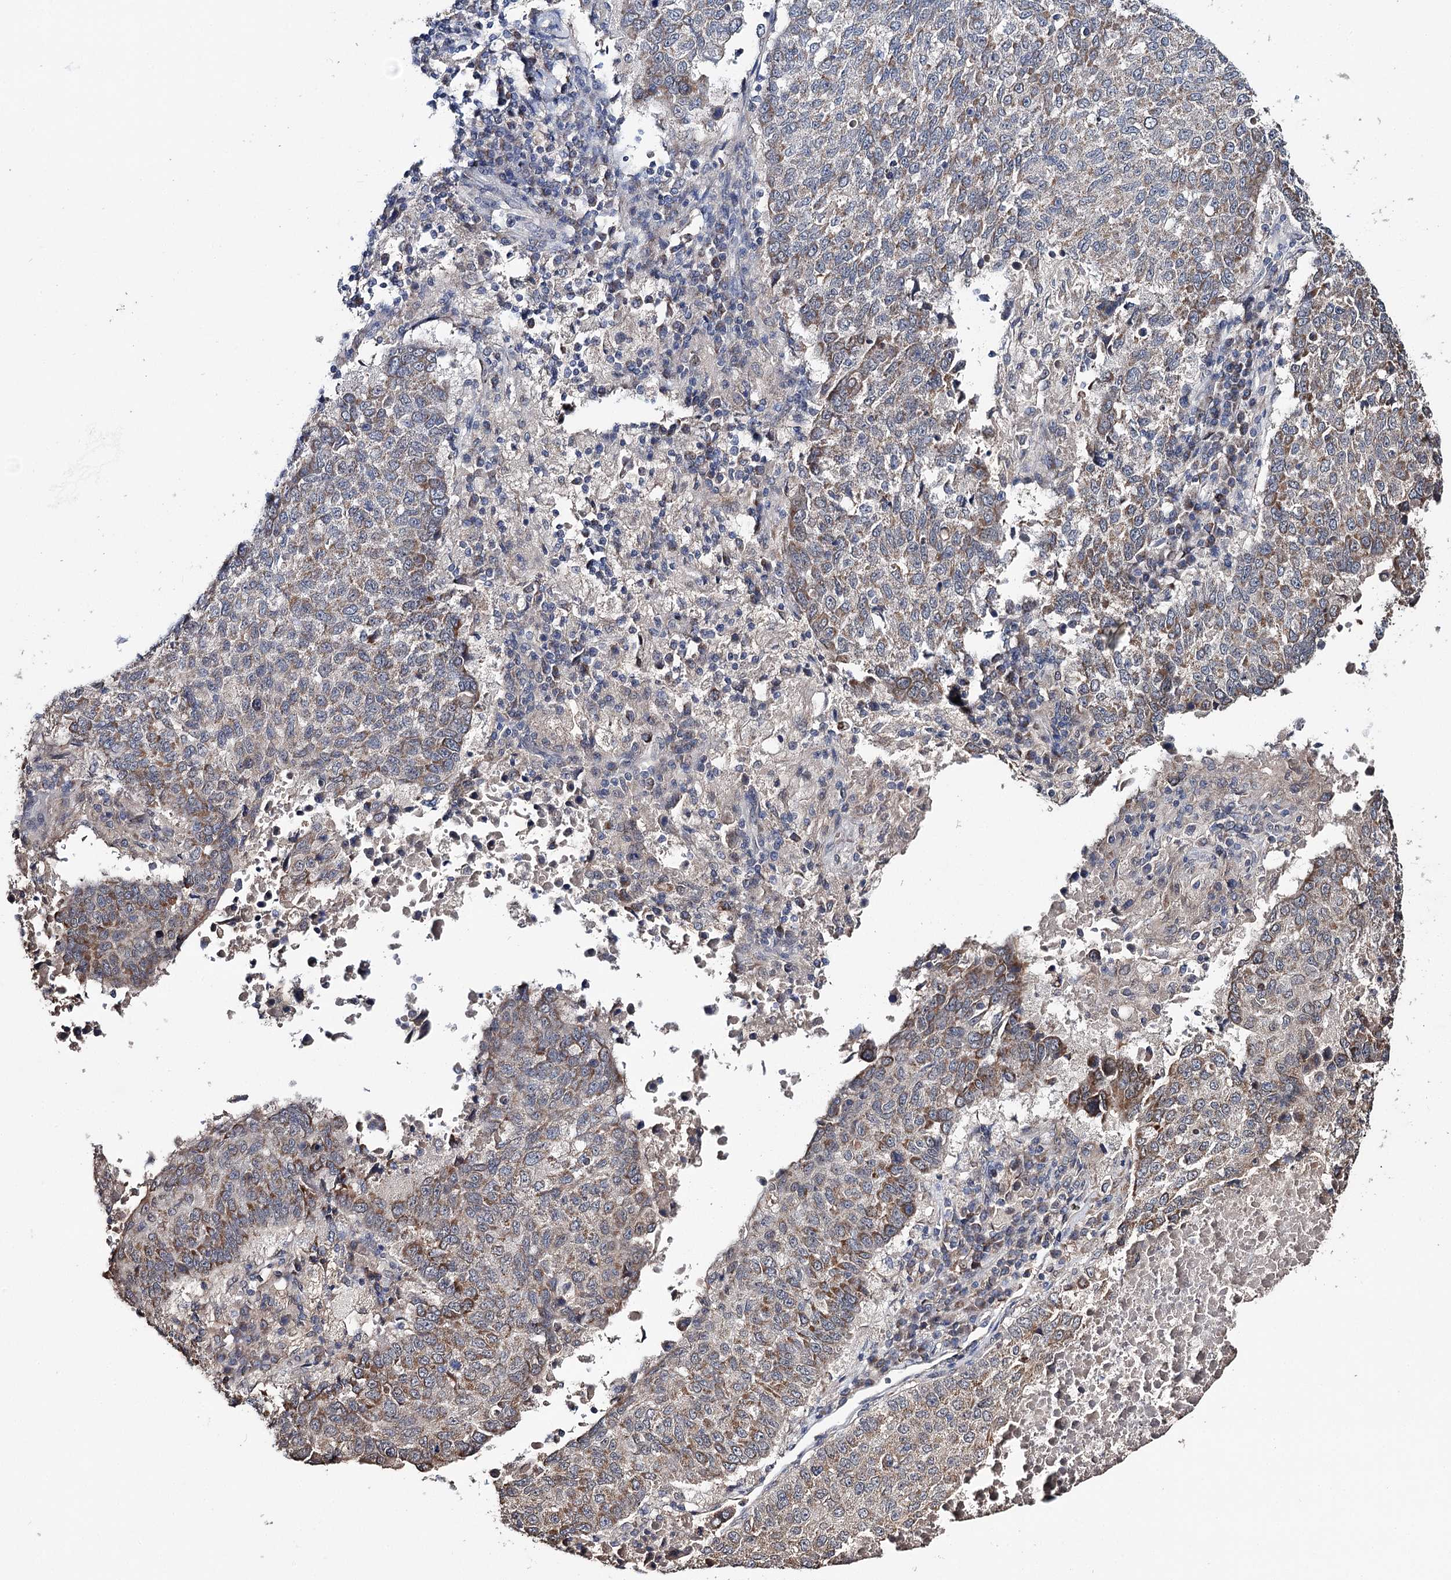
{"staining": {"intensity": "moderate", "quantity": "25%-75%", "location": "cytoplasmic/membranous"}, "tissue": "lung cancer", "cell_type": "Tumor cells", "image_type": "cancer", "snomed": [{"axis": "morphology", "description": "Squamous cell carcinoma, NOS"}, {"axis": "topography", "description": "Lung"}], "caption": "Squamous cell carcinoma (lung) stained for a protein reveals moderate cytoplasmic/membranous positivity in tumor cells.", "gene": "CLPB", "patient": {"sex": "male", "age": 73}}